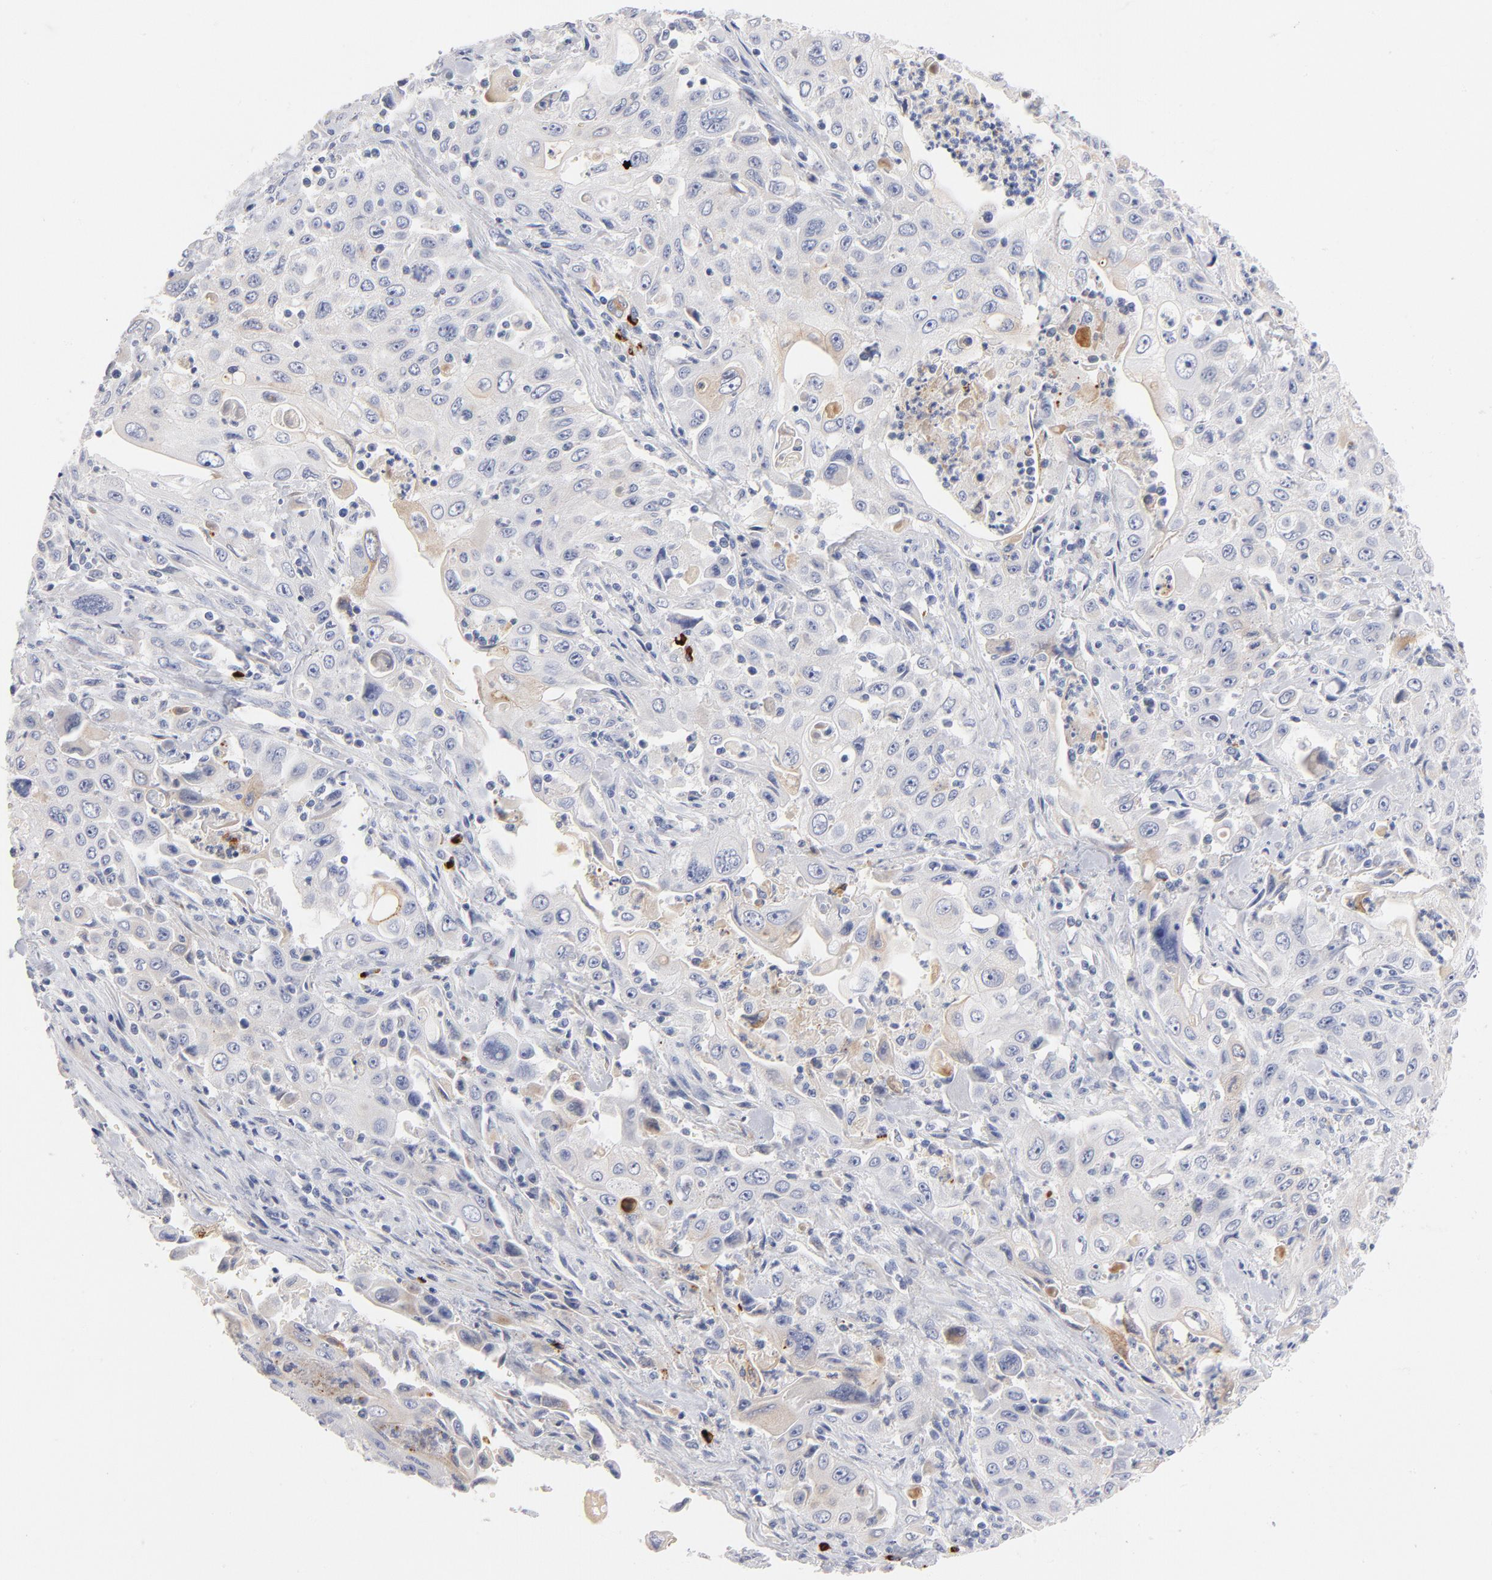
{"staining": {"intensity": "negative", "quantity": "none", "location": "none"}, "tissue": "pancreatic cancer", "cell_type": "Tumor cells", "image_type": "cancer", "snomed": [{"axis": "morphology", "description": "Adenocarcinoma, NOS"}, {"axis": "topography", "description": "Pancreas"}], "caption": "The micrograph shows no significant expression in tumor cells of pancreatic cancer (adenocarcinoma).", "gene": "PLAT", "patient": {"sex": "male", "age": 70}}